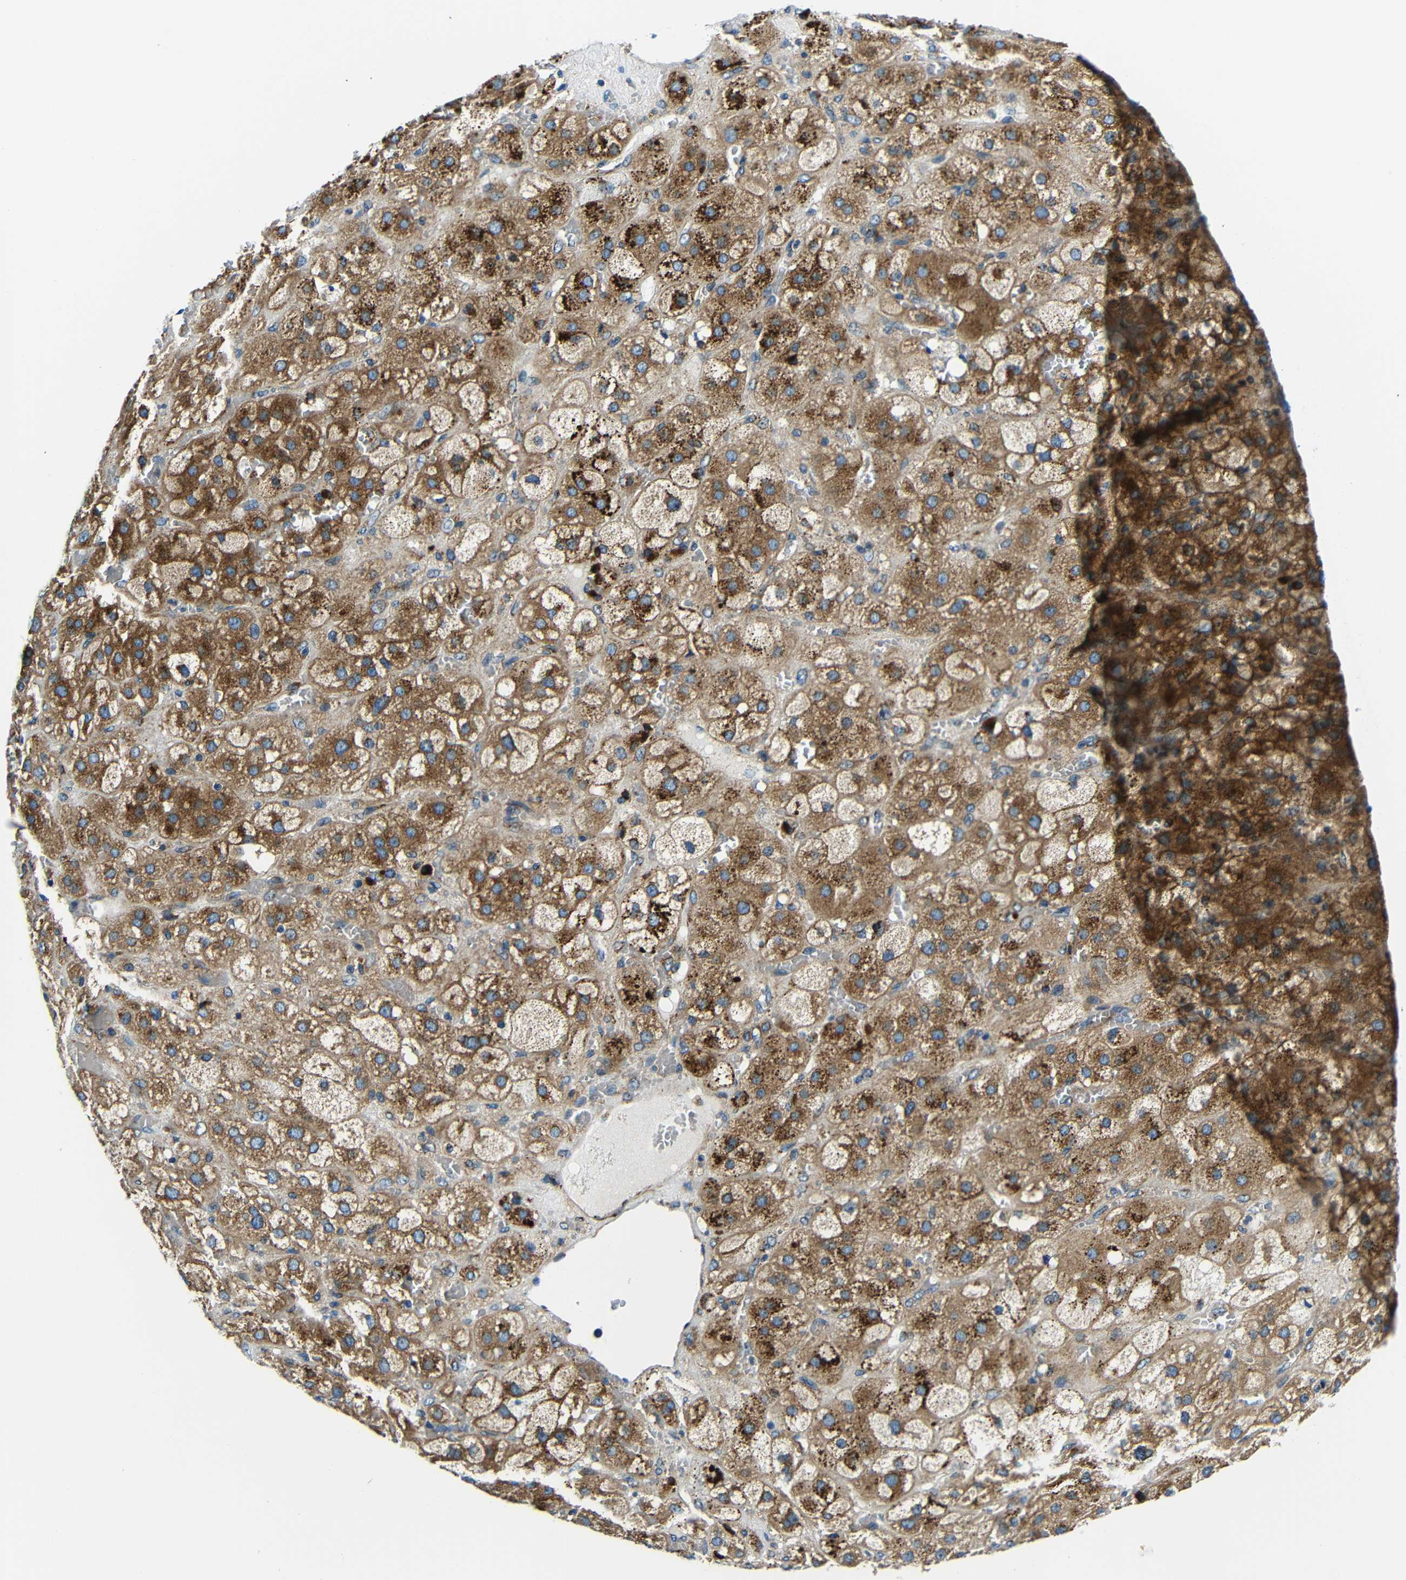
{"staining": {"intensity": "moderate", "quantity": ">75%", "location": "cytoplasmic/membranous"}, "tissue": "adrenal gland", "cell_type": "Glandular cells", "image_type": "normal", "snomed": [{"axis": "morphology", "description": "Normal tissue, NOS"}, {"axis": "topography", "description": "Adrenal gland"}], "caption": "Moderate cytoplasmic/membranous staining for a protein is seen in about >75% of glandular cells of benign adrenal gland using IHC.", "gene": "USO1", "patient": {"sex": "female", "age": 47}}